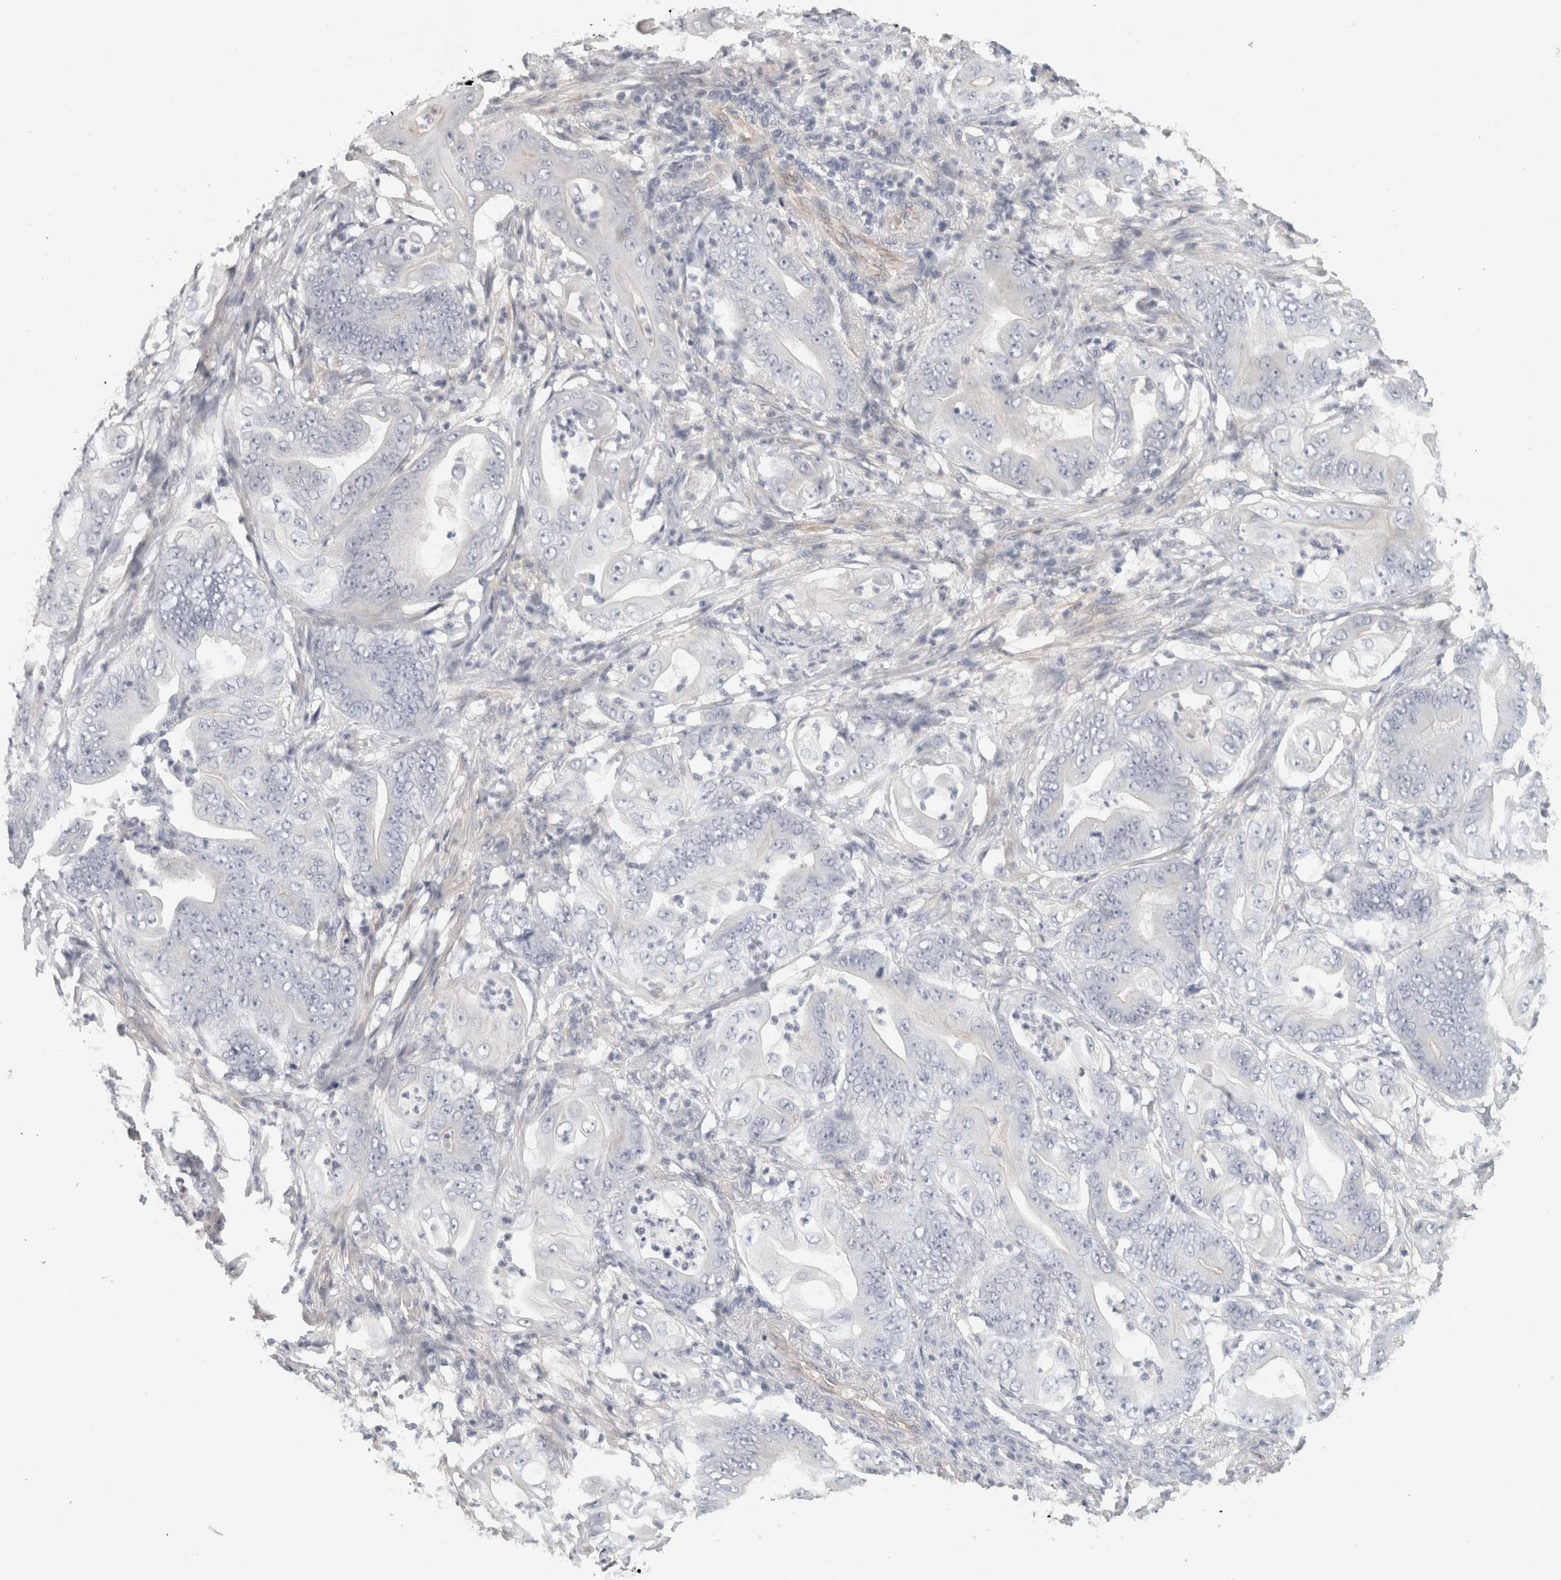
{"staining": {"intensity": "negative", "quantity": "none", "location": "none"}, "tissue": "stomach cancer", "cell_type": "Tumor cells", "image_type": "cancer", "snomed": [{"axis": "morphology", "description": "Adenocarcinoma, NOS"}, {"axis": "topography", "description": "Stomach"}], "caption": "Photomicrograph shows no significant protein expression in tumor cells of stomach adenocarcinoma. (Immunohistochemistry, brightfield microscopy, high magnification).", "gene": "FBLIM1", "patient": {"sex": "female", "age": 73}}